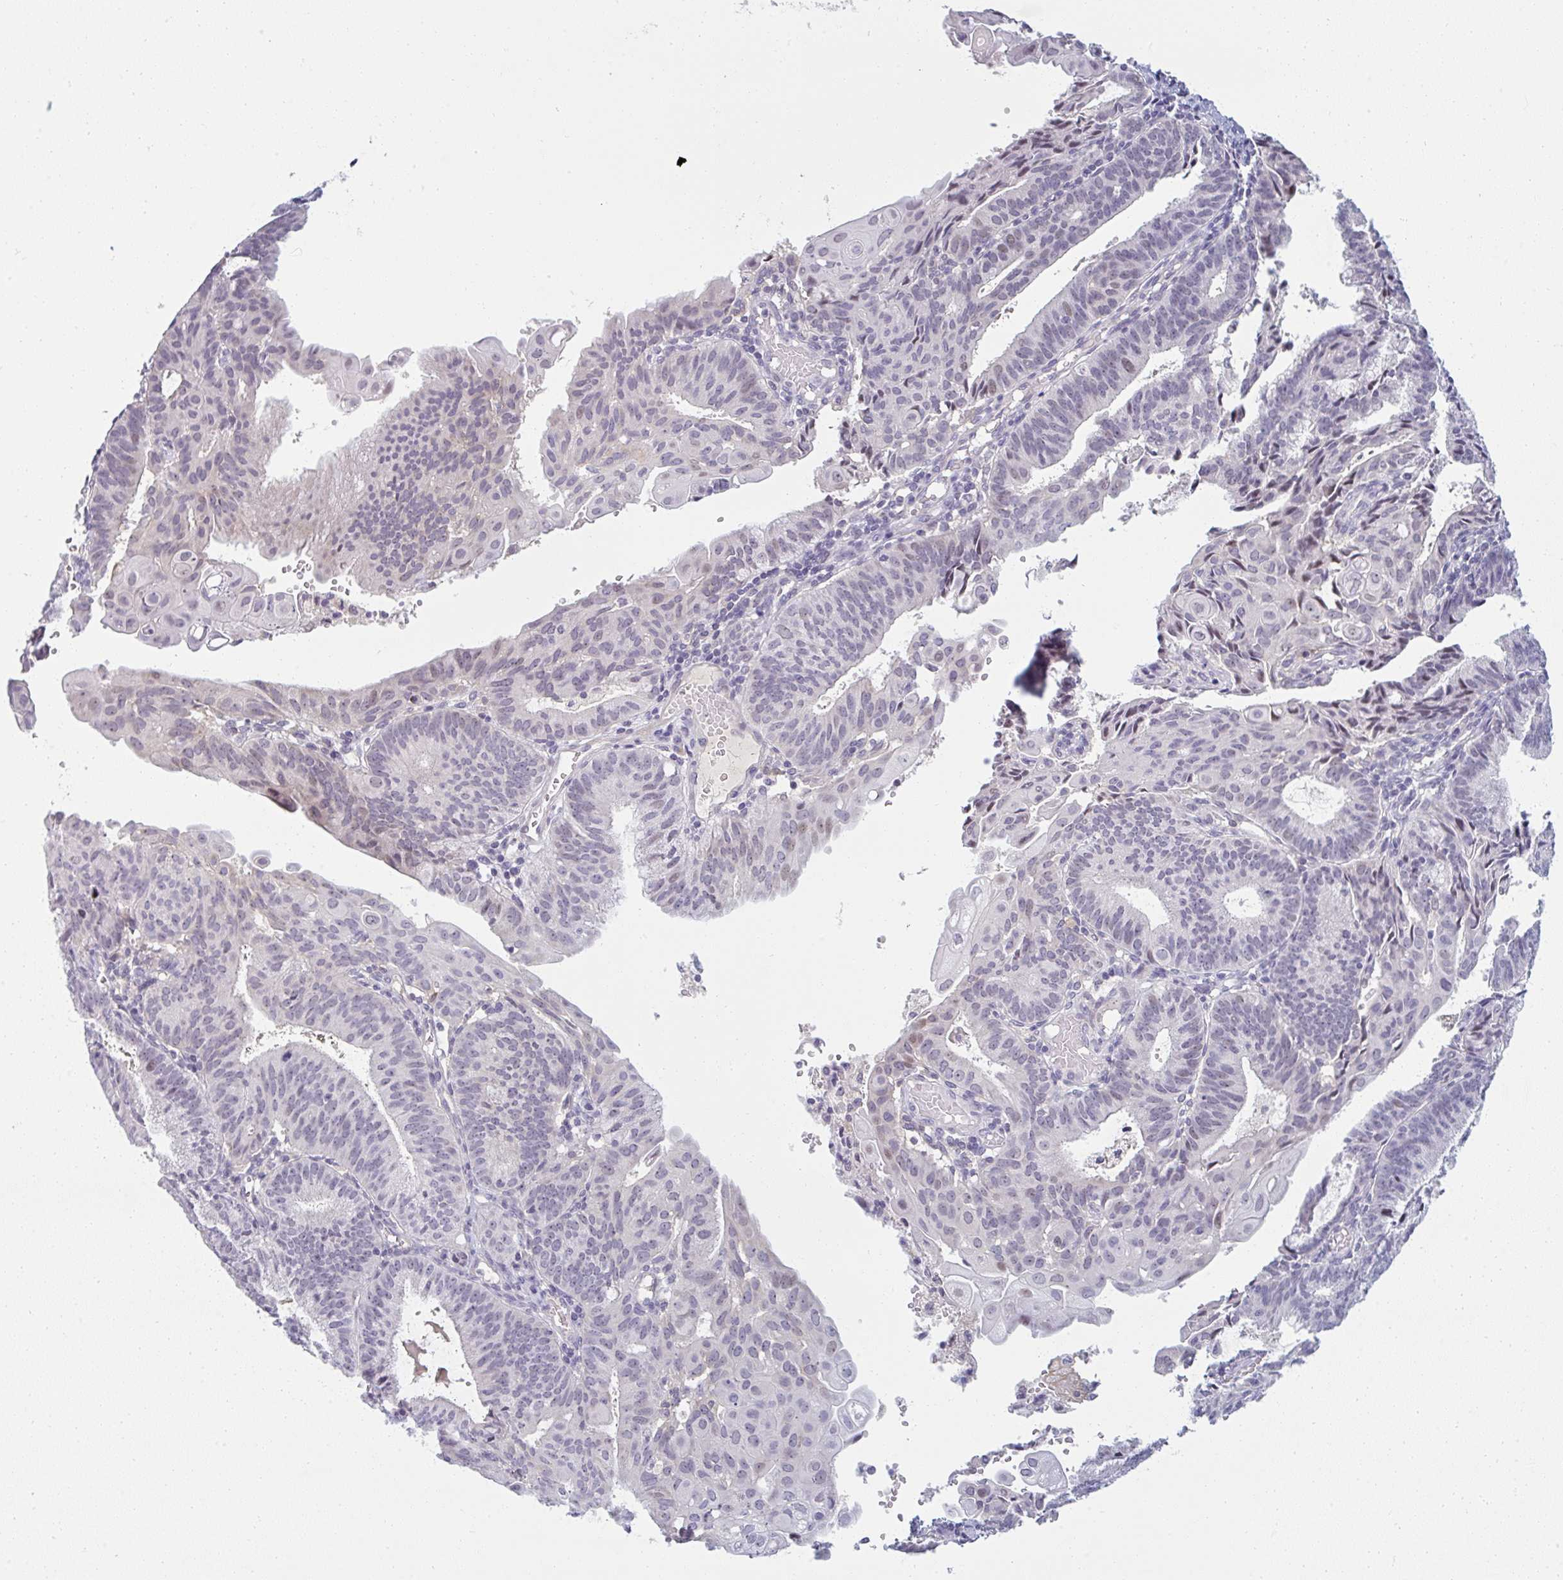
{"staining": {"intensity": "negative", "quantity": "none", "location": "none"}, "tissue": "endometrial cancer", "cell_type": "Tumor cells", "image_type": "cancer", "snomed": [{"axis": "morphology", "description": "Adenocarcinoma, NOS"}, {"axis": "topography", "description": "Endometrium"}], "caption": "Immunohistochemistry (IHC) histopathology image of adenocarcinoma (endometrial) stained for a protein (brown), which exhibits no expression in tumor cells. The staining is performed using DAB brown chromogen with nuclei counter-stained in using hematoxylin.", "gene": "PPFIA4", "patient": {"sex": "female", "age": 49}}